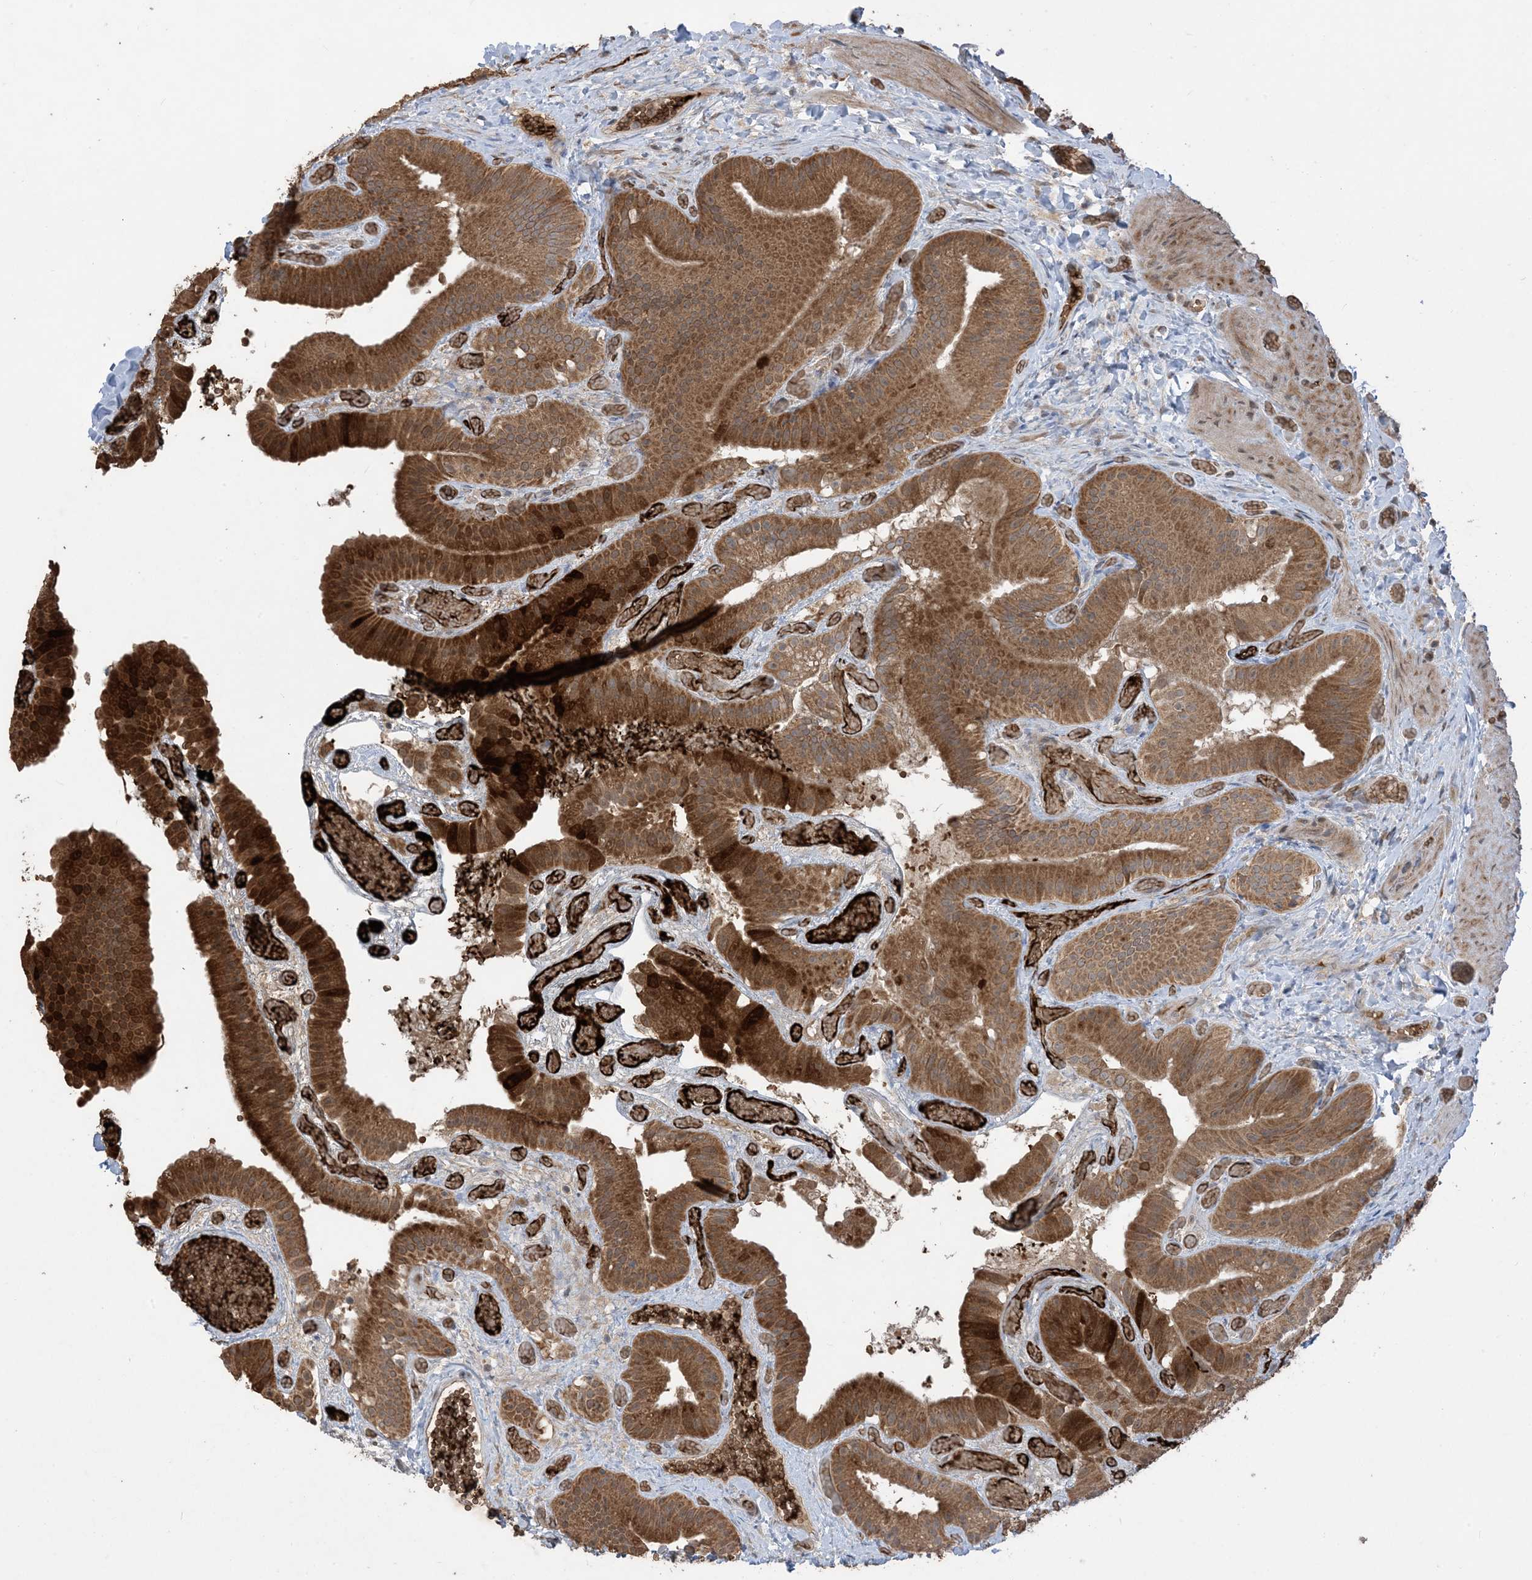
{"staining": {"intensity": "strong", "quantity": ">75%", "location": "cytoplasmic/membranous"}, "tissue": "gallbladder", "cell_type": "Glandular cells", "image_type": "normal", "snomed": [{"axis": "morphology", "description": "Normal tissue, NOS"}, {"axis": "topography", "description": "Gallbladder"}], "caption": "An IHC histopathology image of normal tissue is shown. Protein staining in brown labels strong cytoplasmic/membranous positivity in gallbladder within glandular cells. The protein of interest is shown in brown color, while the nuclei are stained blue.", "gene": "PUSL1", "patient": {"sex": "female", "age": 64}}